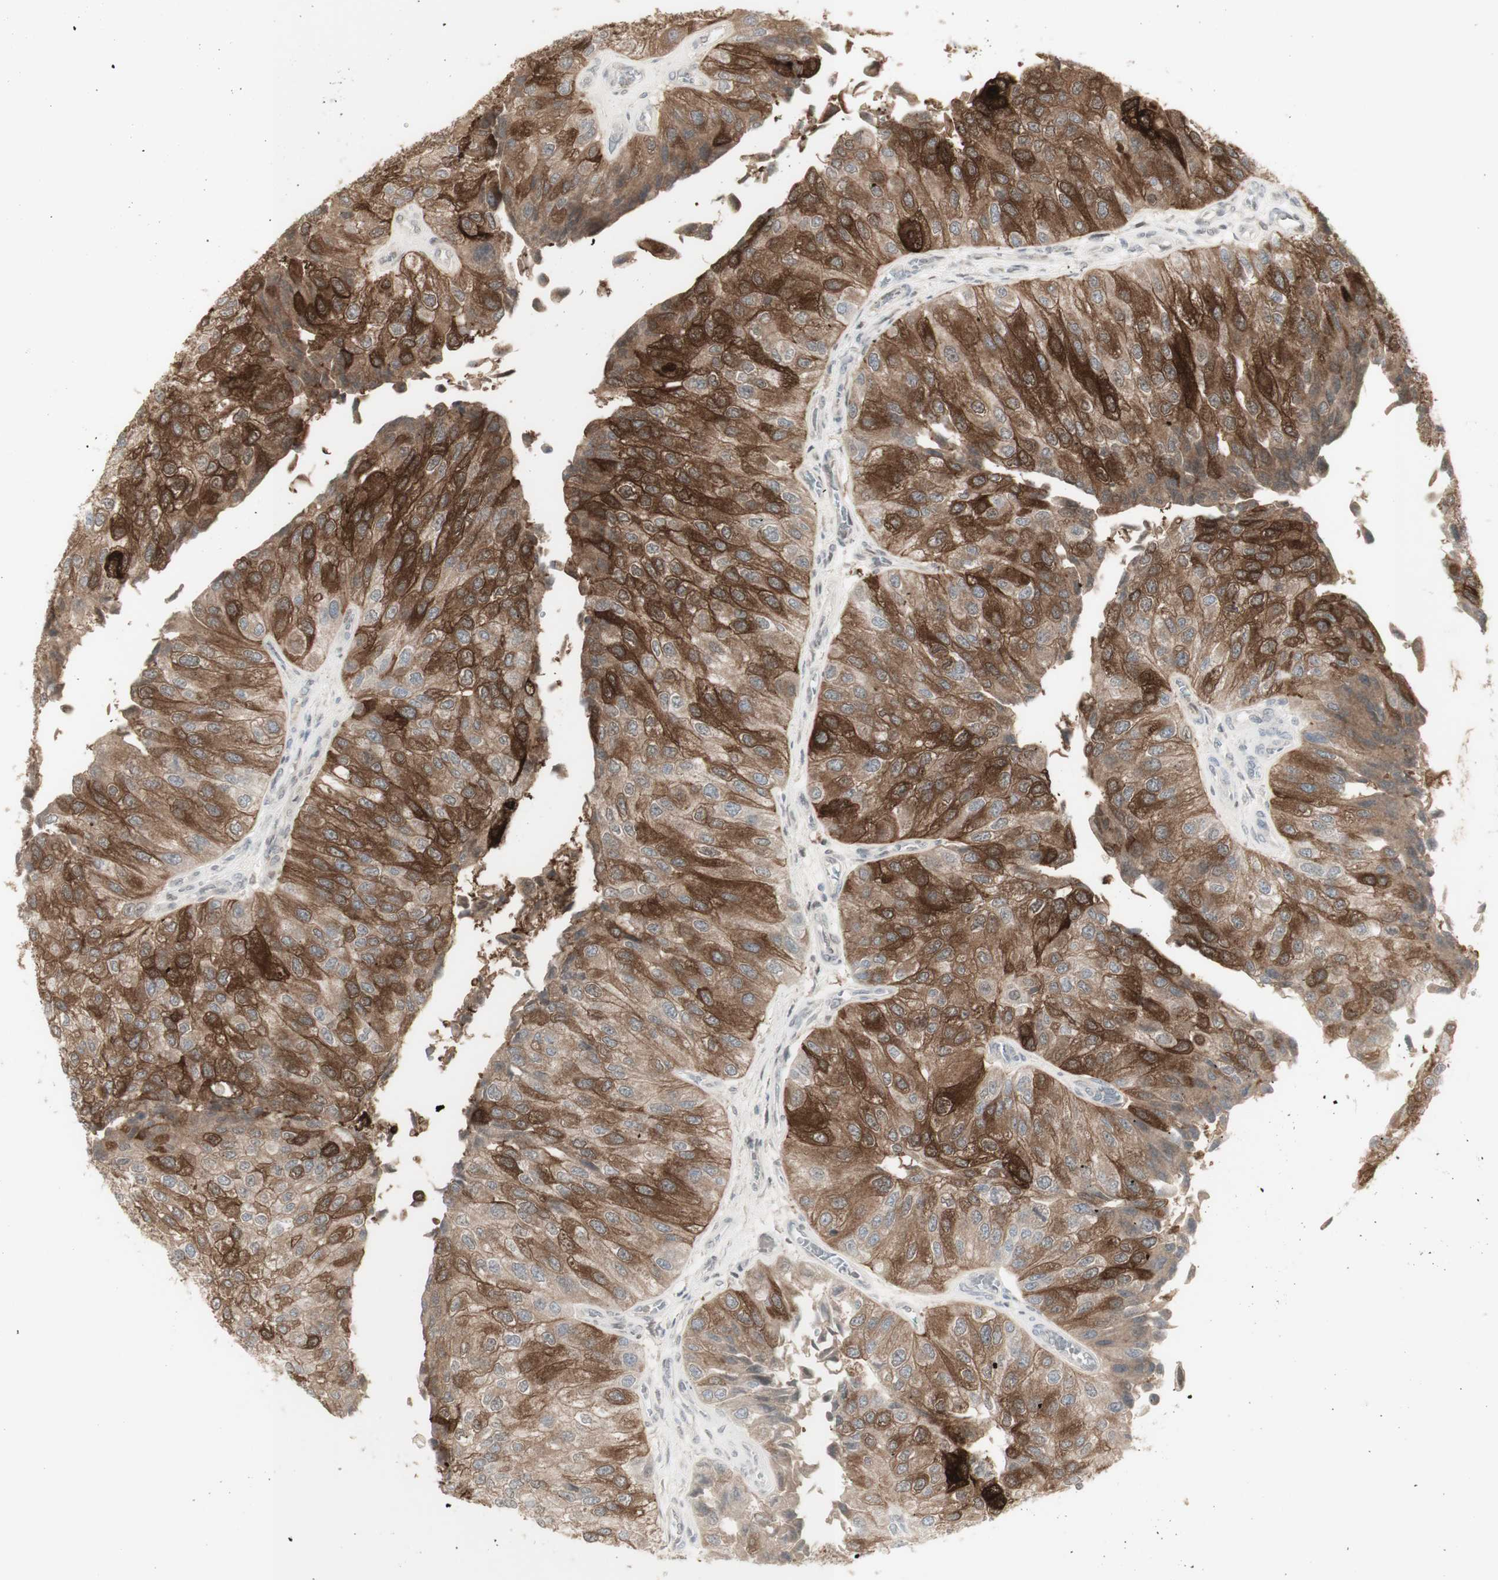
{"staining": {"intensity": "strong", "quantity": ">75%", "location": "cytoplasmic/membranous"}, "tissue": "urothelial cancer", "cell_type": "Tumor cells", "image_type": "cancer", "snomed": [{"axis": "morphology", "description": "Urothelial carcinoma, High grade"}, {"axis": "topography", "description": "Kidney"}, {"axis": "topography", "description": "Urinary bladder"}], "caption": "Immunohistochemistry (IHC) of human urothelial carcinoma (high-grade) reveals high levels of strong cytoplasmic/membranous expression in about >75% of tumor cells.", "gene": "C1orf116", "patient": {"sex": "male", "age": 77}}